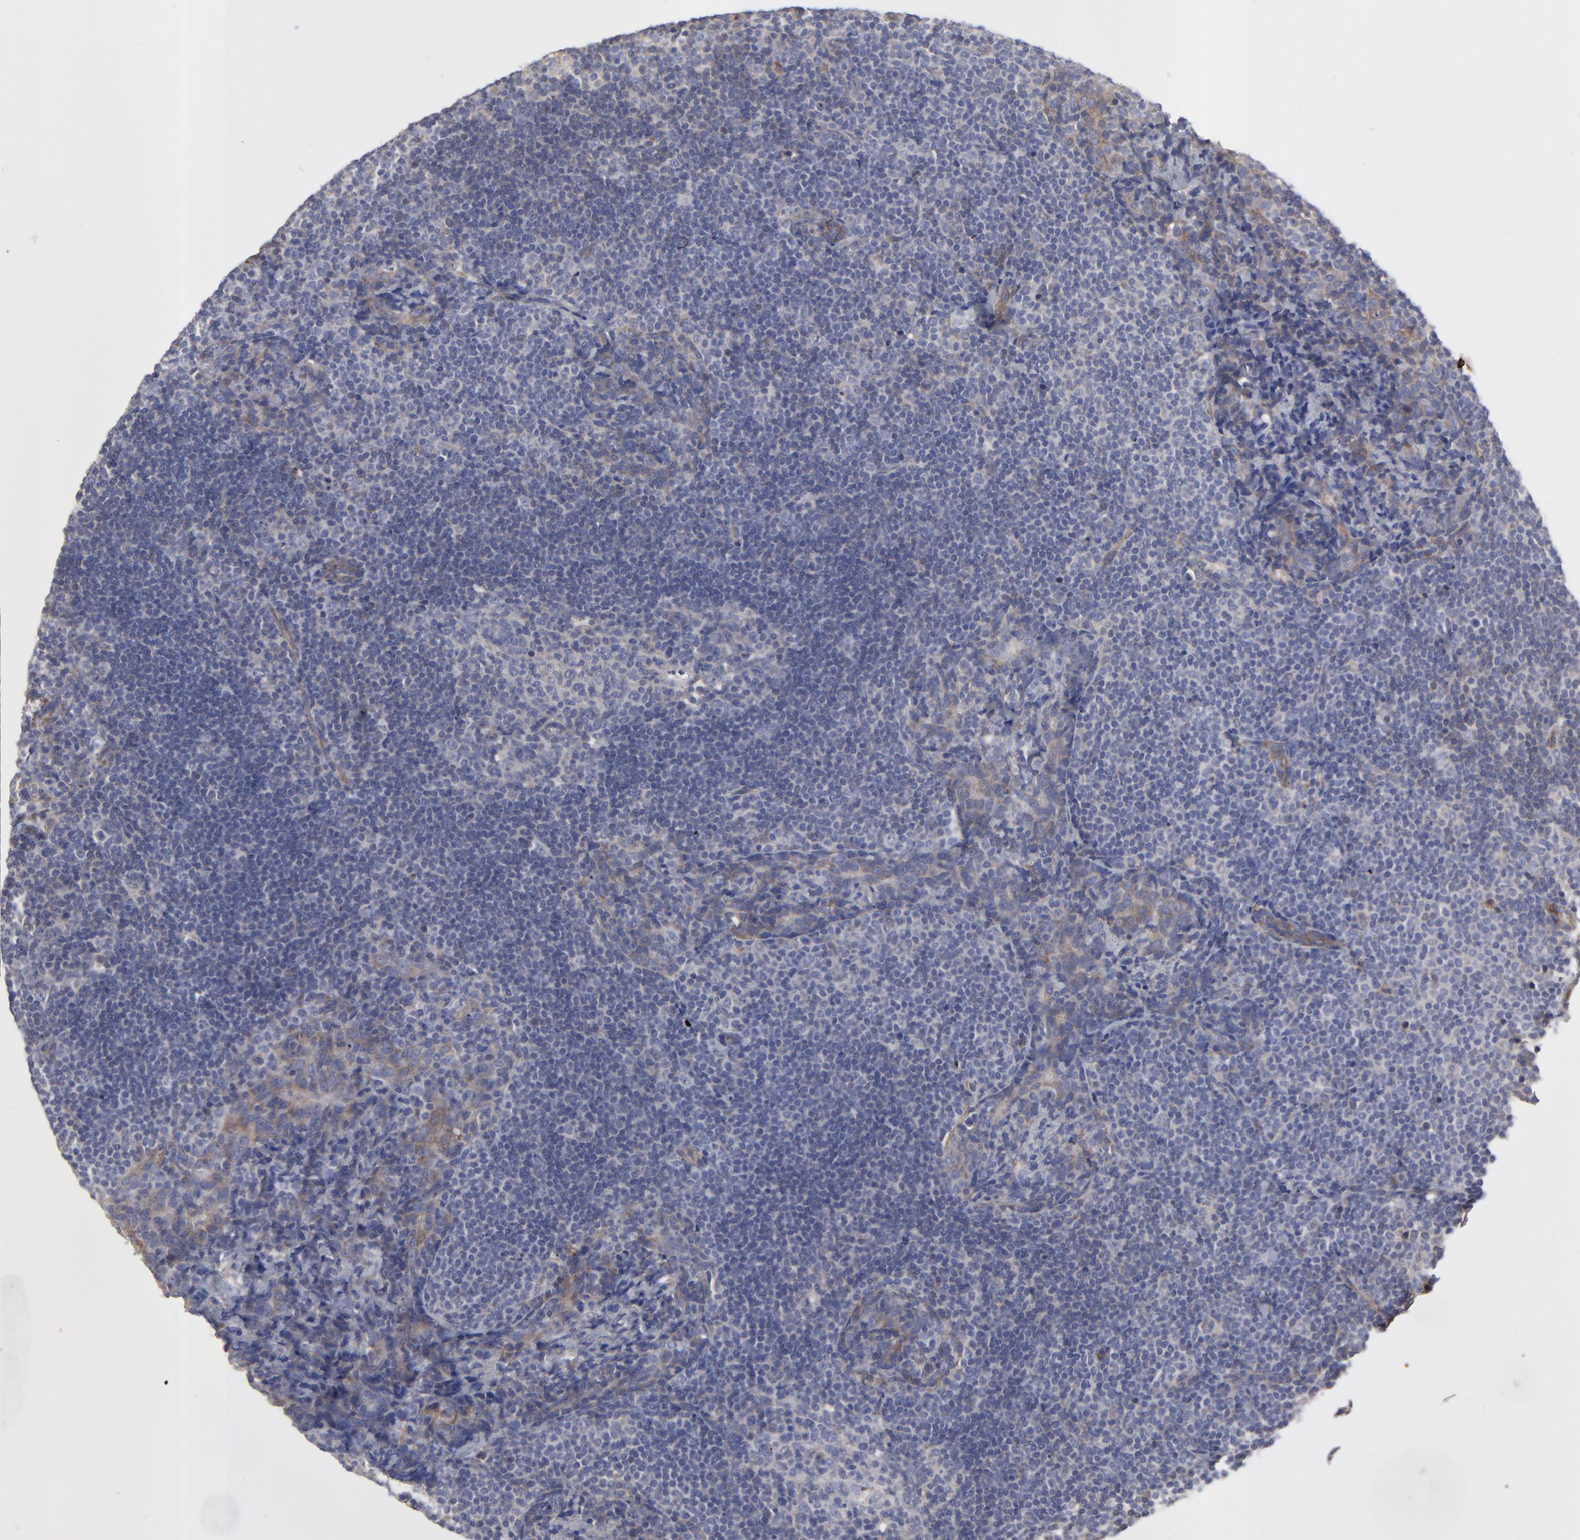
{"staining": {"intensity": "negative", "quantity": "none", "location": "none"}, "tissue": "lymph node", "cell_type": "Germinal center cells", "image_type": "normal", "snomed": [{"axis": "morphology", "description": "Normal tissue, NOS"}, {"axis": "morphology", "description": "Uncertain malignant potential"}, {"axis": "topography", "description": "Lymph node"}, {"axis": "topography", "description": "Salivary gland, NOS"}], "caption": "IHC micrograph of benign lymph node: human lymph node stained with DAB displays no significant protein expression in germinal center cells. (DAB (3,3'-diaminobenzidine) immunohistochemistry (IHC) with hematoxylin counter stain).", "gene": "SULF2", "patient": {"sex": "female", "age": 51}}